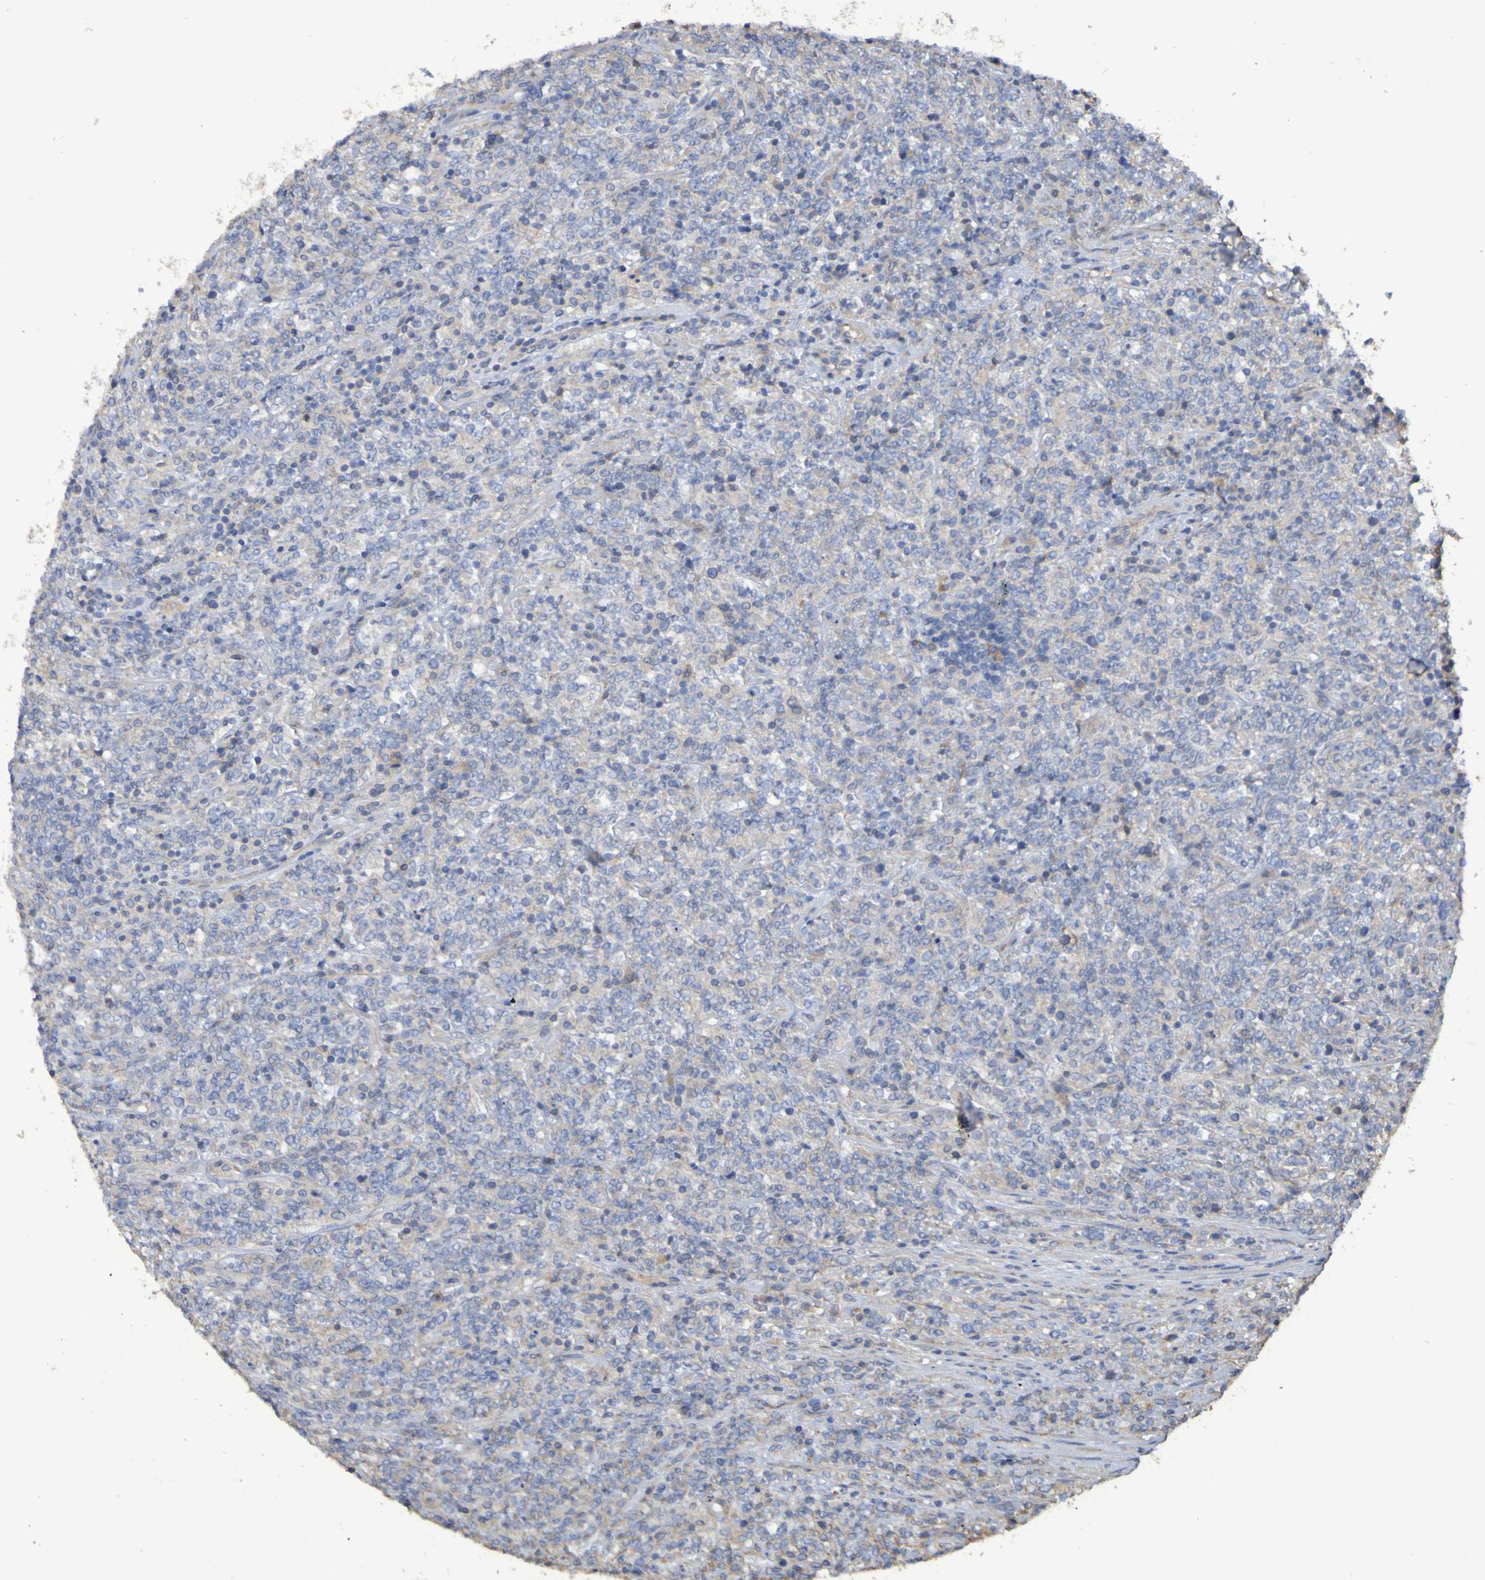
{"staining": {"intensity": "negative", "quantity": "none", "location": "none"}, "tissue": "lymphoma", "cell_type": "Tumor cells", "image_type": "cancer", "snomed": [{"axis": "morphology", "description": "Malignant lymphoma, non-Hodgkin's type, High grade"}, {"axis": "topography", "description": "Soft tissue"}], "caption": "This is a micrograph of immunohistochemistry staining of malignant lymphoma, non-Hodgkin's type (high-grade), which shows no expression in tumor cells. Brightfield microscopy of immunohistochemistry stained with DAB (3,3'-diaminobenzidine) (brown) and hematoxylin (blue), captured at high magnification.", "gene": "SYNJ1", "patient": {"sex": "male", "age": 18}}